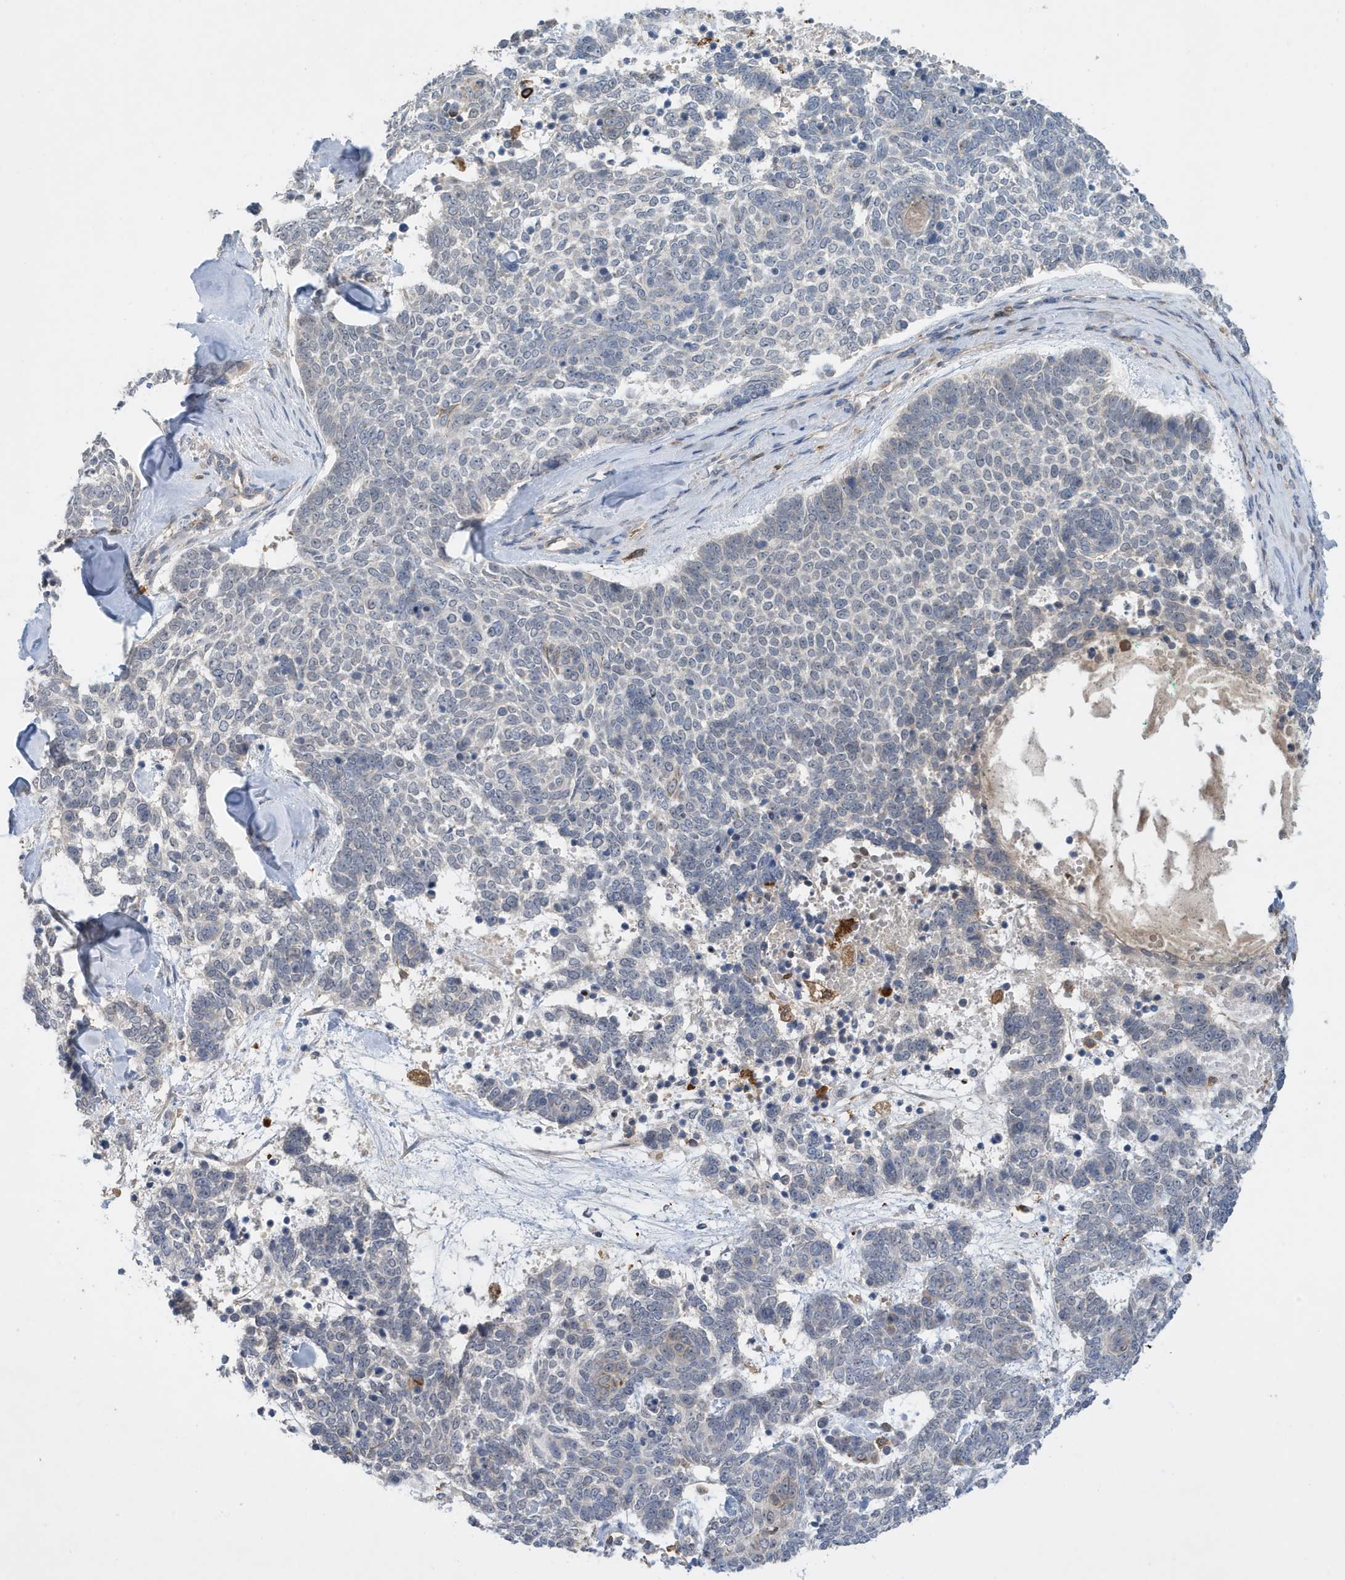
{"staining": {"intensity": "negative", "quantity": "none", "location": "none"}, "tissue": "skin cancer", "cell_type": "Tumor cells", "image_type": "cancer", "snomed": [{"axis": "morphology", "description": "Basal cell carcinoma"}, {"axis": "topography", "description": "Skin"}], "caption": "This micrograph is of skin basal cell carcinoma stained with IHC to label a protein in brown with the nuclei are counter-stained blue. There is no staining in tumor cells.", "gene": "NSUN3", "patient": {"sex": "female", "age": 81}}